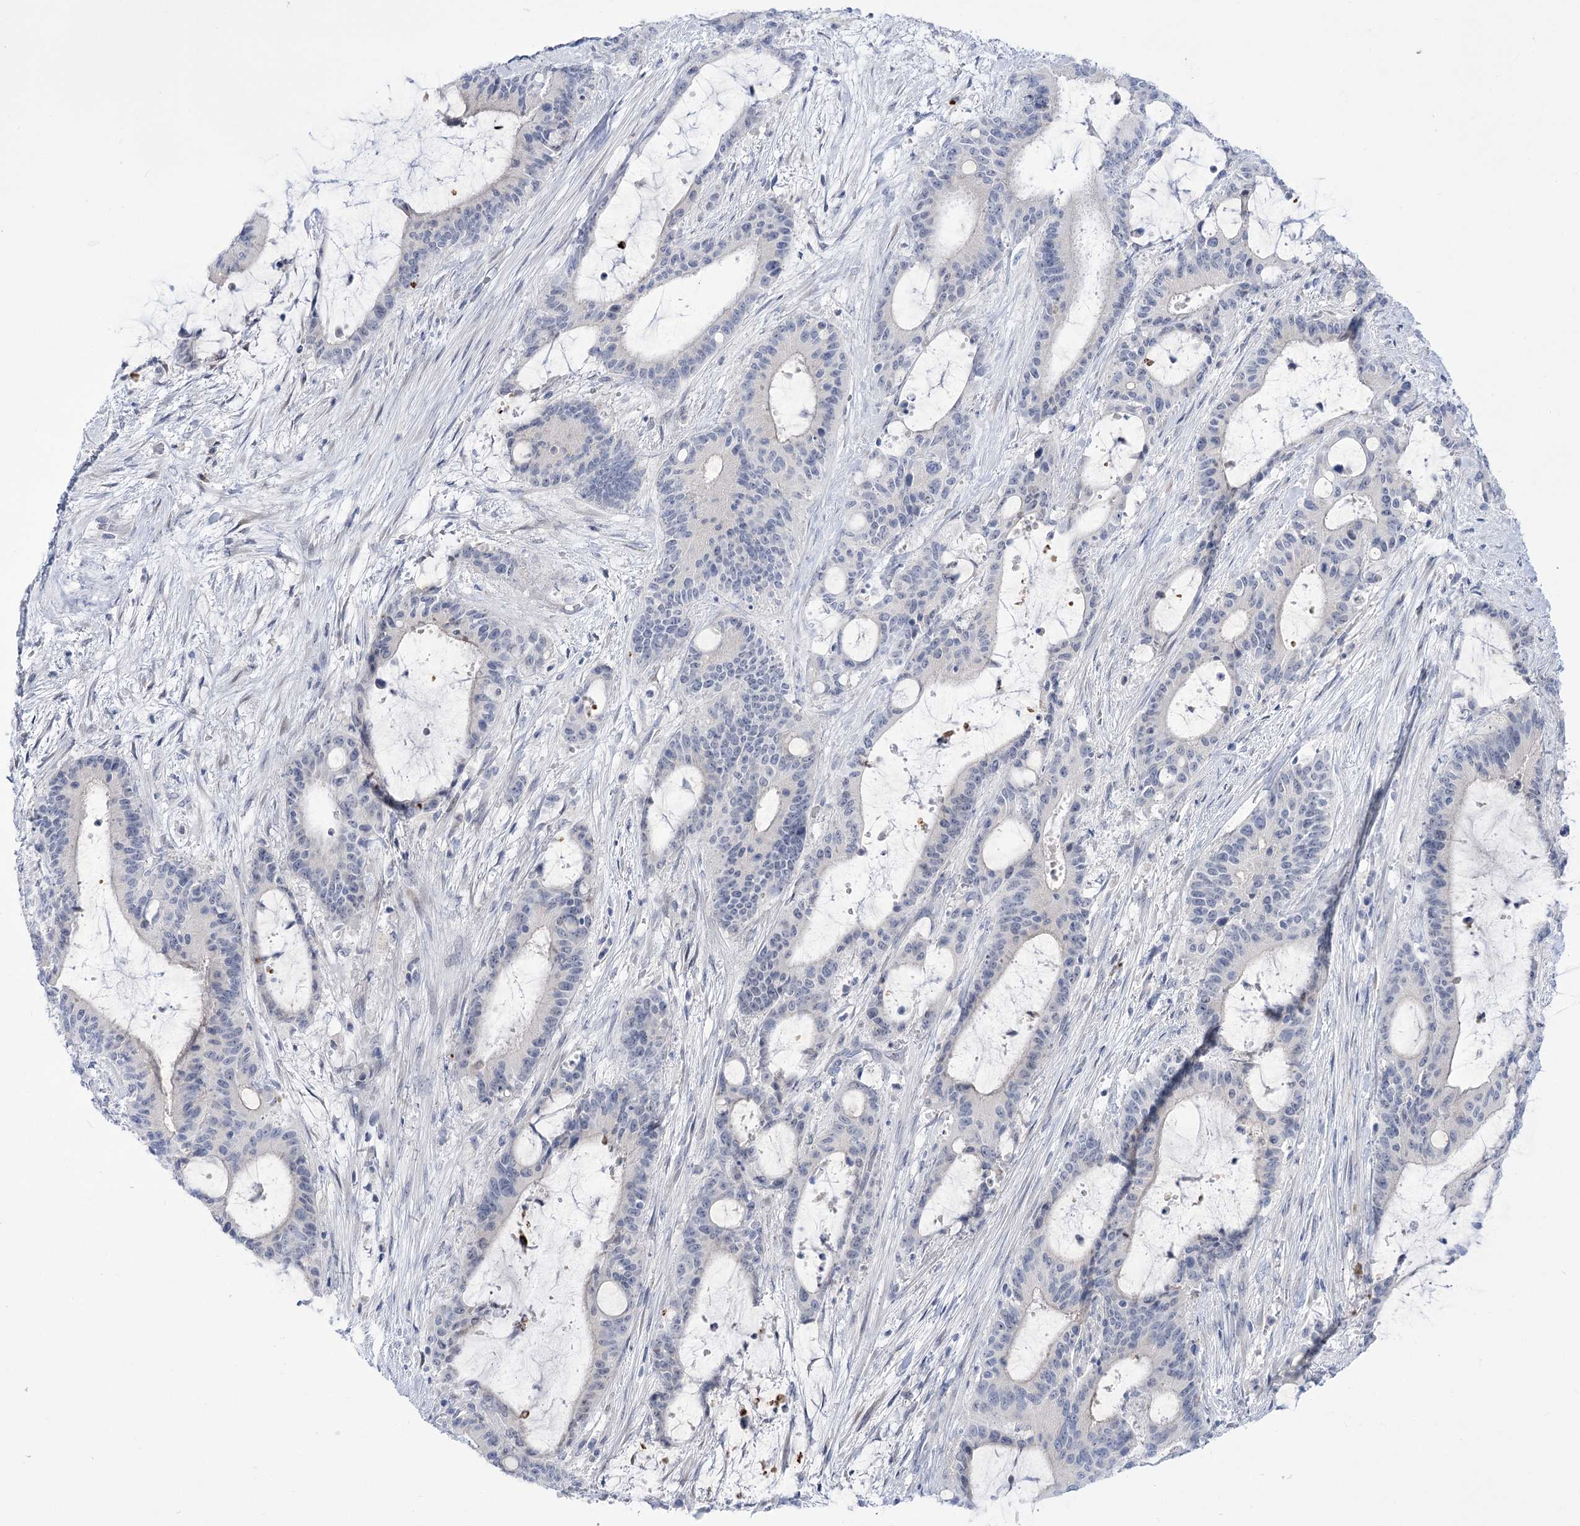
{"staining": {"intensity": "negative", "quantity": "none", "location": "none"}, "tissue": "liver cancer", "cell_type": "Tumor cells", "image_type": "cancer", "snomed": [{"axis": "morphology", "description": "Normal tissue, NOS"}, {"axis": "morphology", "description": "Cholangiocarcinoma"}, {"axis": "topography", "description": "Liver"}, {"axis": "topography", "description": "Peripheral nerve tissue"}], "caption": "IHC image of liver cancer (cholangiocarcinoma) stained for a protein (brown), which demonstrates no positivity in tumor cells.", "gene": "BEND7", "patient": {"sex": "female", "age": 73}}